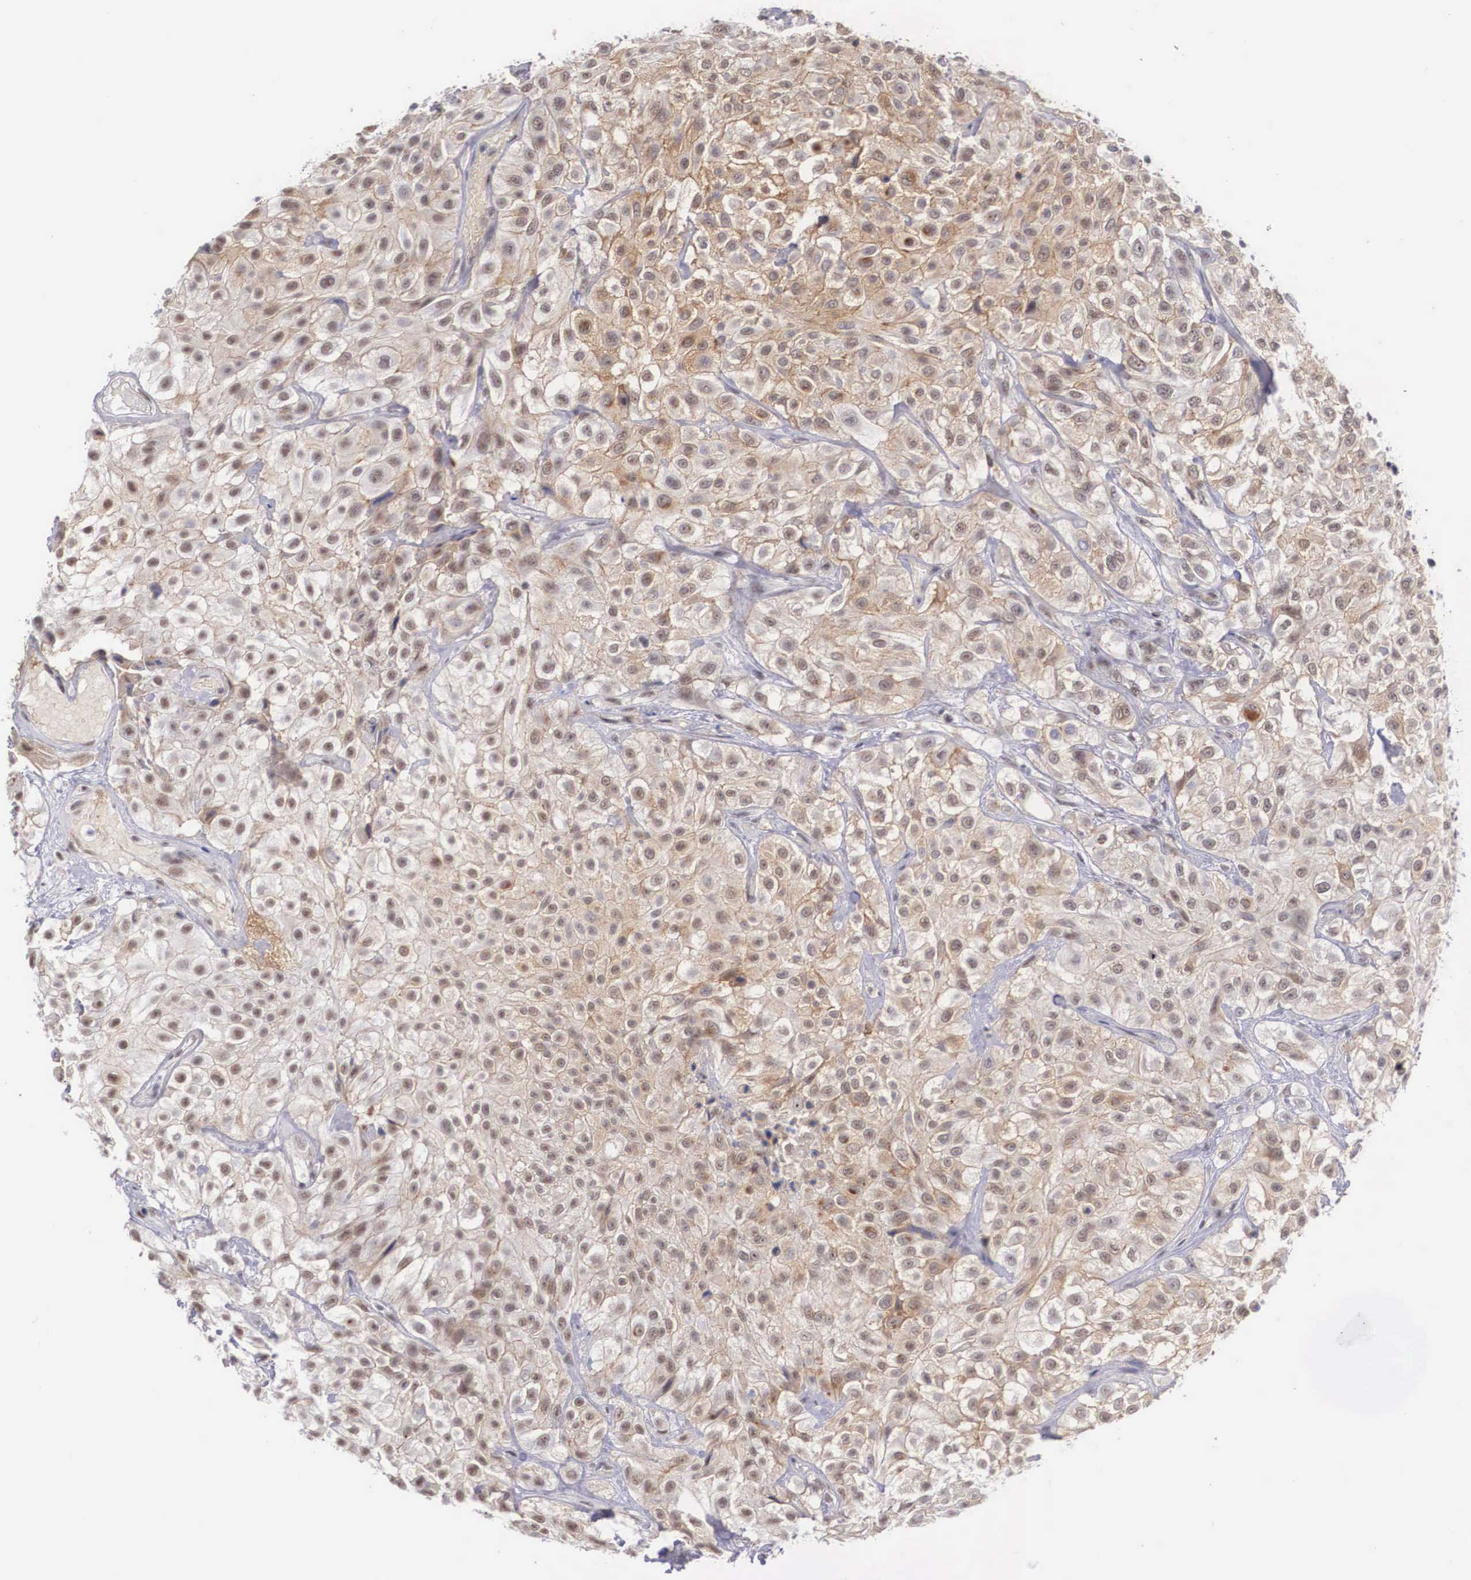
{"staining": {"intensity": "weak", "quantity": "25%-75%", "location": "cytoplasmic/membranous"}, "tissue": "urothelial cancer", "cell_type": "Tumor cells", "image_type": "cancer", "snomed": [{"axis": "morphology", "description": "Urothelial carcinoma, High grade"}, {"axis": "topography", "description": "Urinary bladder"}], "caption": "Tumor cells display low levels of weak cytoplasmic/membranous staining in about 25%-75% of cells in human high-grade urothelial carcinoma. Immunohistochemistry (ihc) stains the protein of interest in brown and the nuclei are stained blue.", "gene": "NR4A2", "patient": {"sex": "male", "age": 56}}